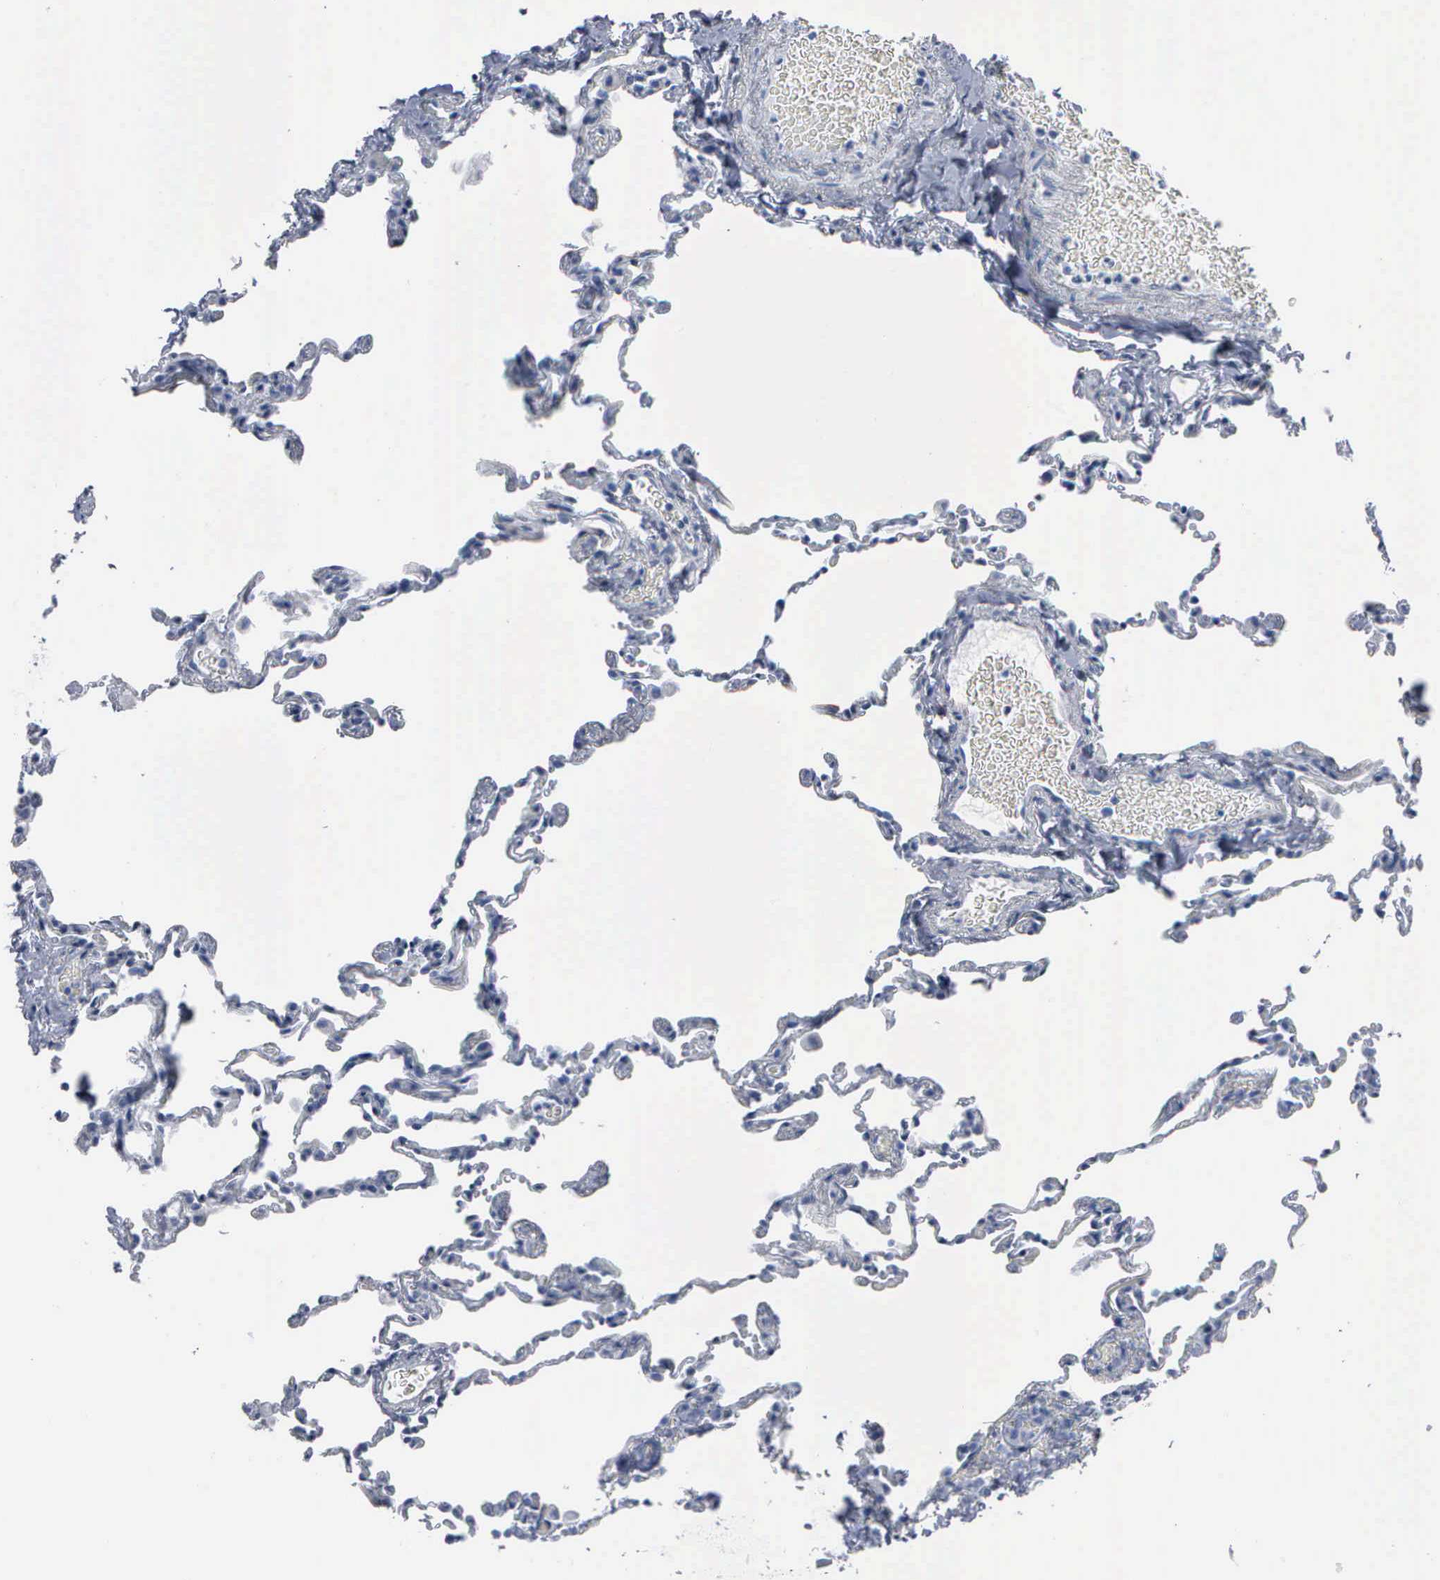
{"staining": {"intensity": "negative", "quantity": "none", "location": "none"}, "tissue": "lung", "cell_type": "Alveolar cells", "image_type": "normal", "snomed": [{"axis": "morphology", "description": "Normal tissue, NOS"}, {"axis": "topography", "description": "Lung"}], "caption": "This micrograph is of benign lung stained with immunohistochemistry to label a protein in brown with the nuclei are counter-stained blue. There is no positivity in alveolar cells.", "gene": "CCNB1", "patient": {"sex": "female", "age": 61}}